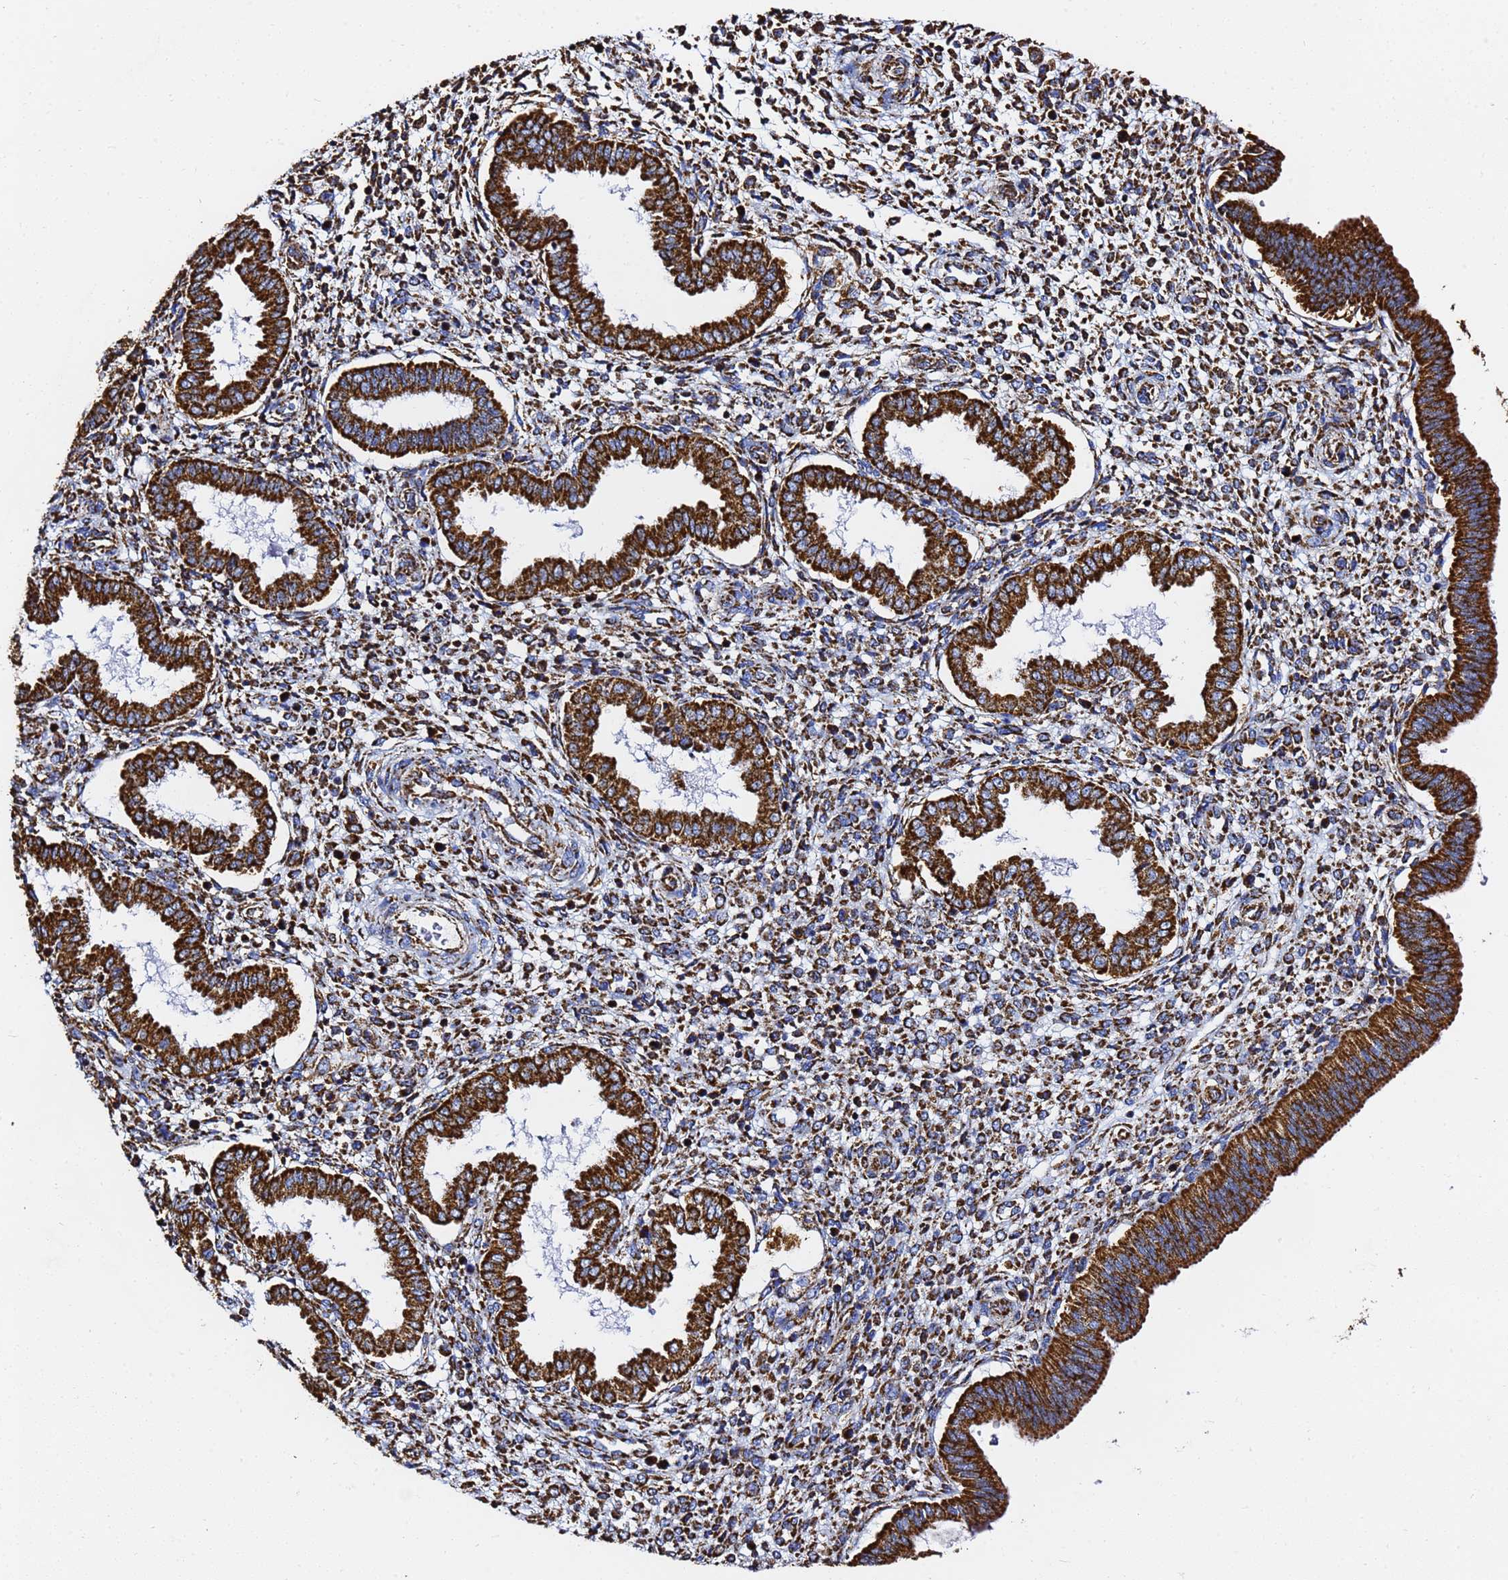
{"staining": {"intensity": "strong", "quantity": ">75%", "location": "cytoplasmic/membranous"}, "tissue": "endometrium", "cell_type": "Cells in endometrial stroma", "image_type": "normal", "snomed": [{"axis": "morphology", "description": "Normal tissue, NOS"}, {"axis": "topography", "description": "Endometrium"}], "caption": "The histopathology image exhibits immunohistochemical staining of normal endometrium. There is strong cytoplasmic/membranous staining is seen in approximately >75% of cells in endometrial stroma.", "gene": "PHB2", "patient": {"sex": "female", "age": 24}}